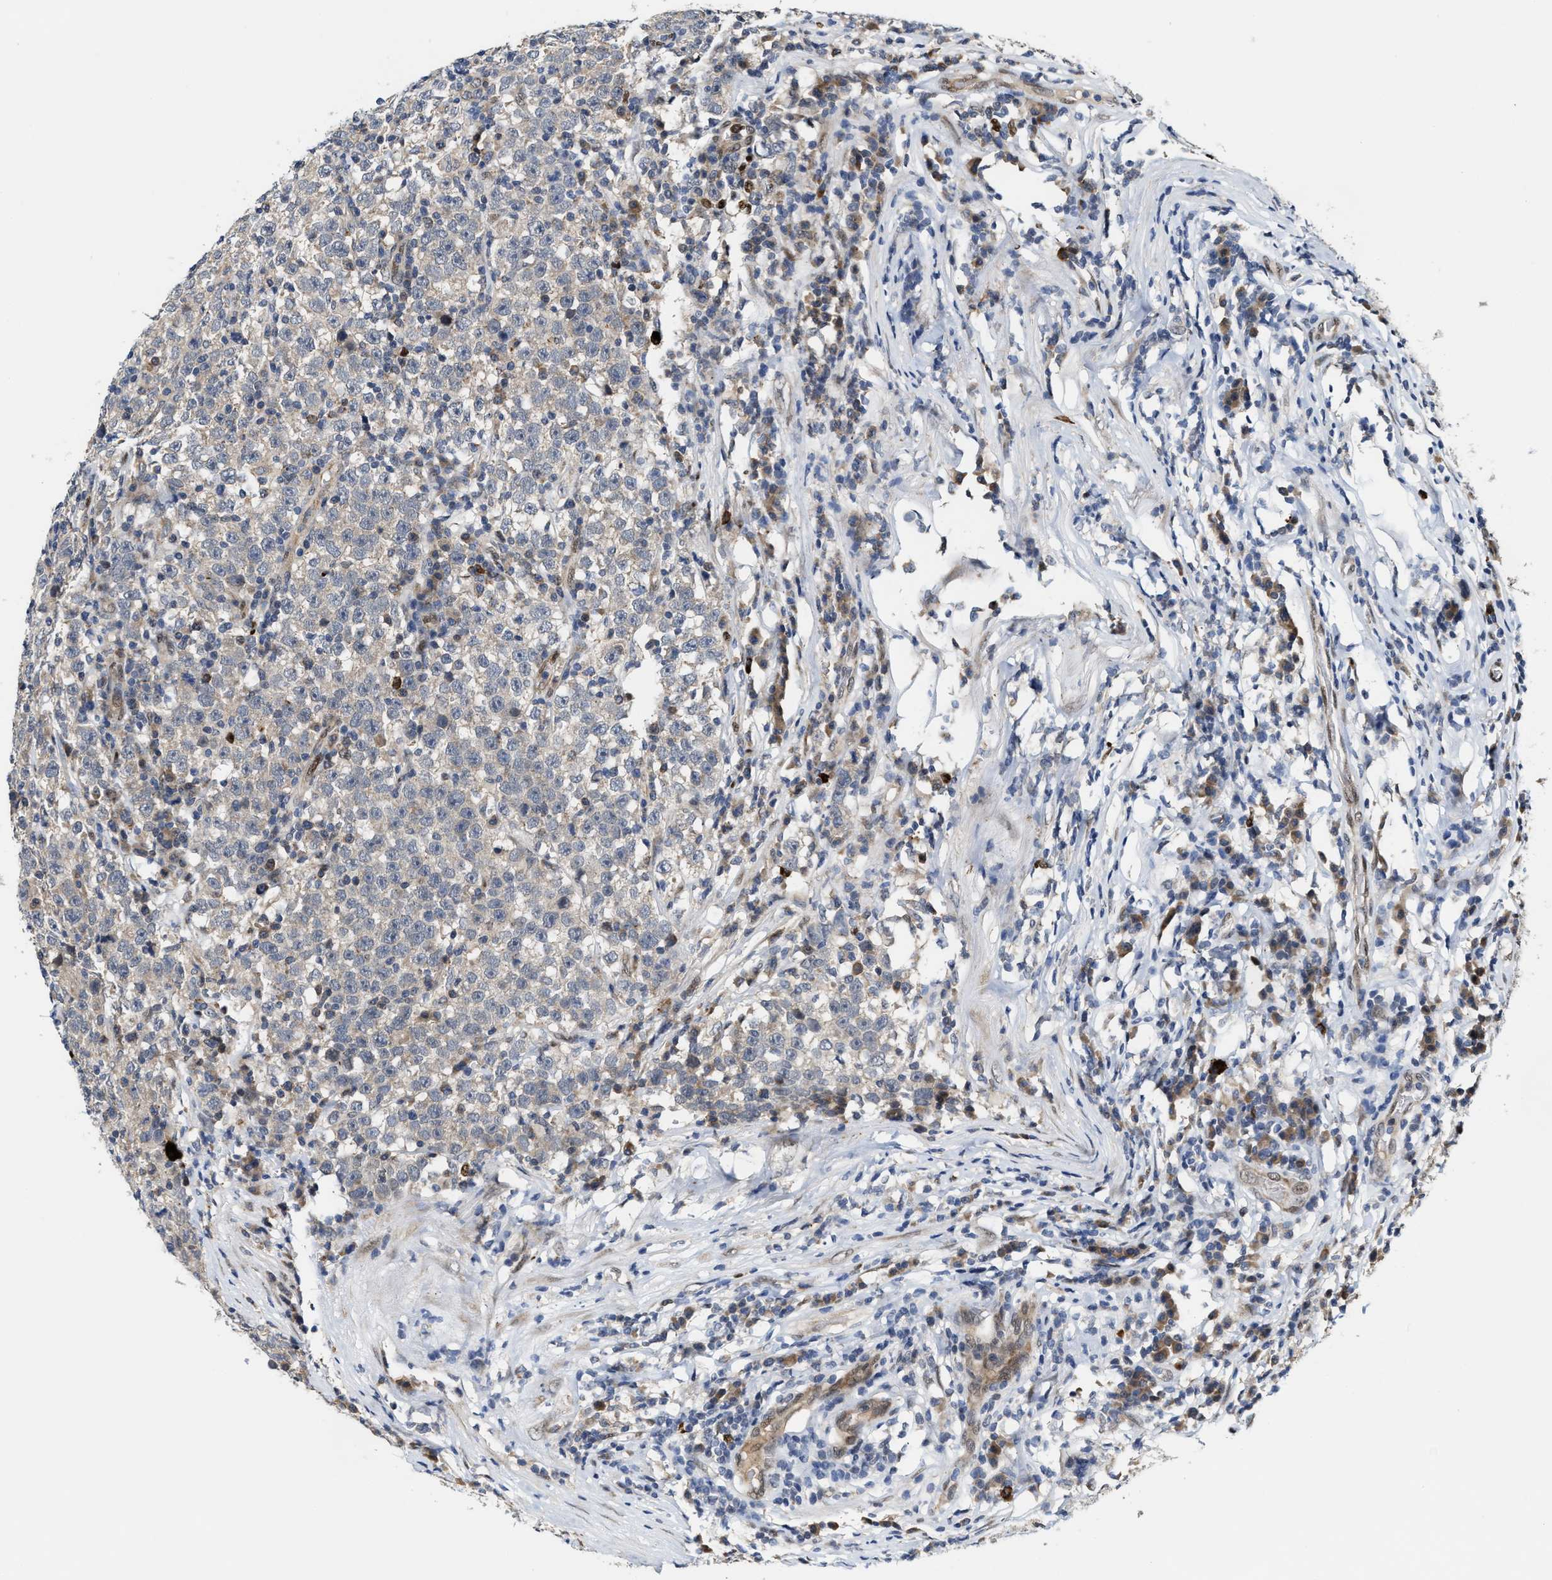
{"staining": {"intensity": "weak", "quantity": "<25%", "location": "cytoplasmic/membranous"}, "tissue": "testis cancer", "cell_type": "Tumor cells", "image_type": "cancer", "snomed": [{"axis": "morphology", "description": "Seminoma, NOS"}, {"axis": "topography", "description": "Testis"}], "caption": "Tumor cells show no significant protein staining in testis cancer. Brightfield microscopy of immunohistochemistry (IHC) stained with DAB (brown) and hematoxylin (blue), captured at high magnification.", "gene": "TCF4", "patient": {"sex": "male", "age": 43}}